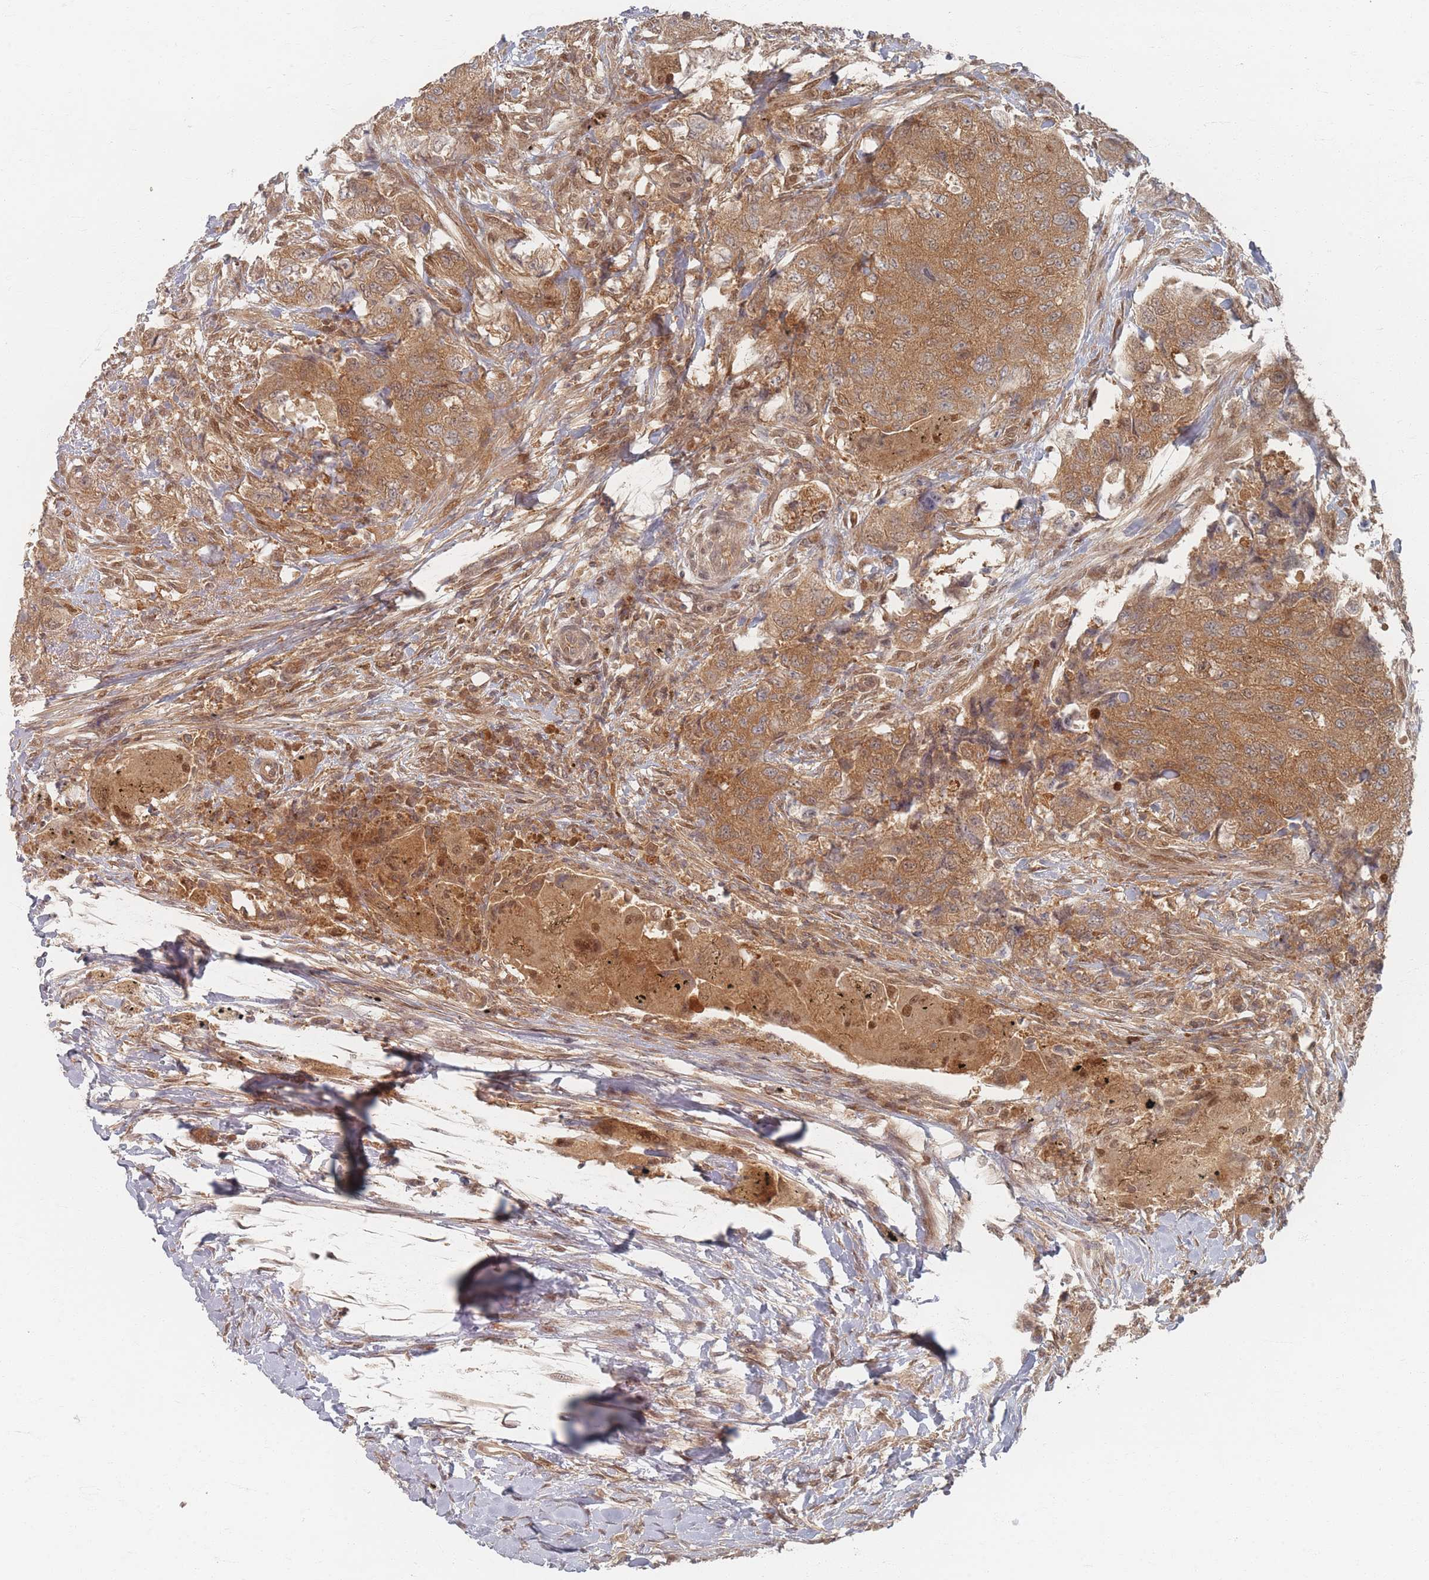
{"staining": {"intensity": "moderate", "quantity": ">75%", "location": "cytoplasmic/membranous"}, "tissue": "urothelial cancer", "cell_type": "Tumor cells", "image_type": "cancer", "snomed": [{"axis": "morphology", "description": "Urothelial carcinoma, High grade"}, {"axis": "topography", "description": "Urinary bladder"}], "caption": "Tumor cells demonstrate medium levels of moderate cytoplasmic/membranous expression in about >75% of cells in human urothelial cancer. The staining was performed using DAB to visualize the protein expression in brown, while the nuclei were stained in blue with hematoxylin (Magnification: 20x).", "gene": "PSMD9", "patient": {"sex": "female", "age": 78}}